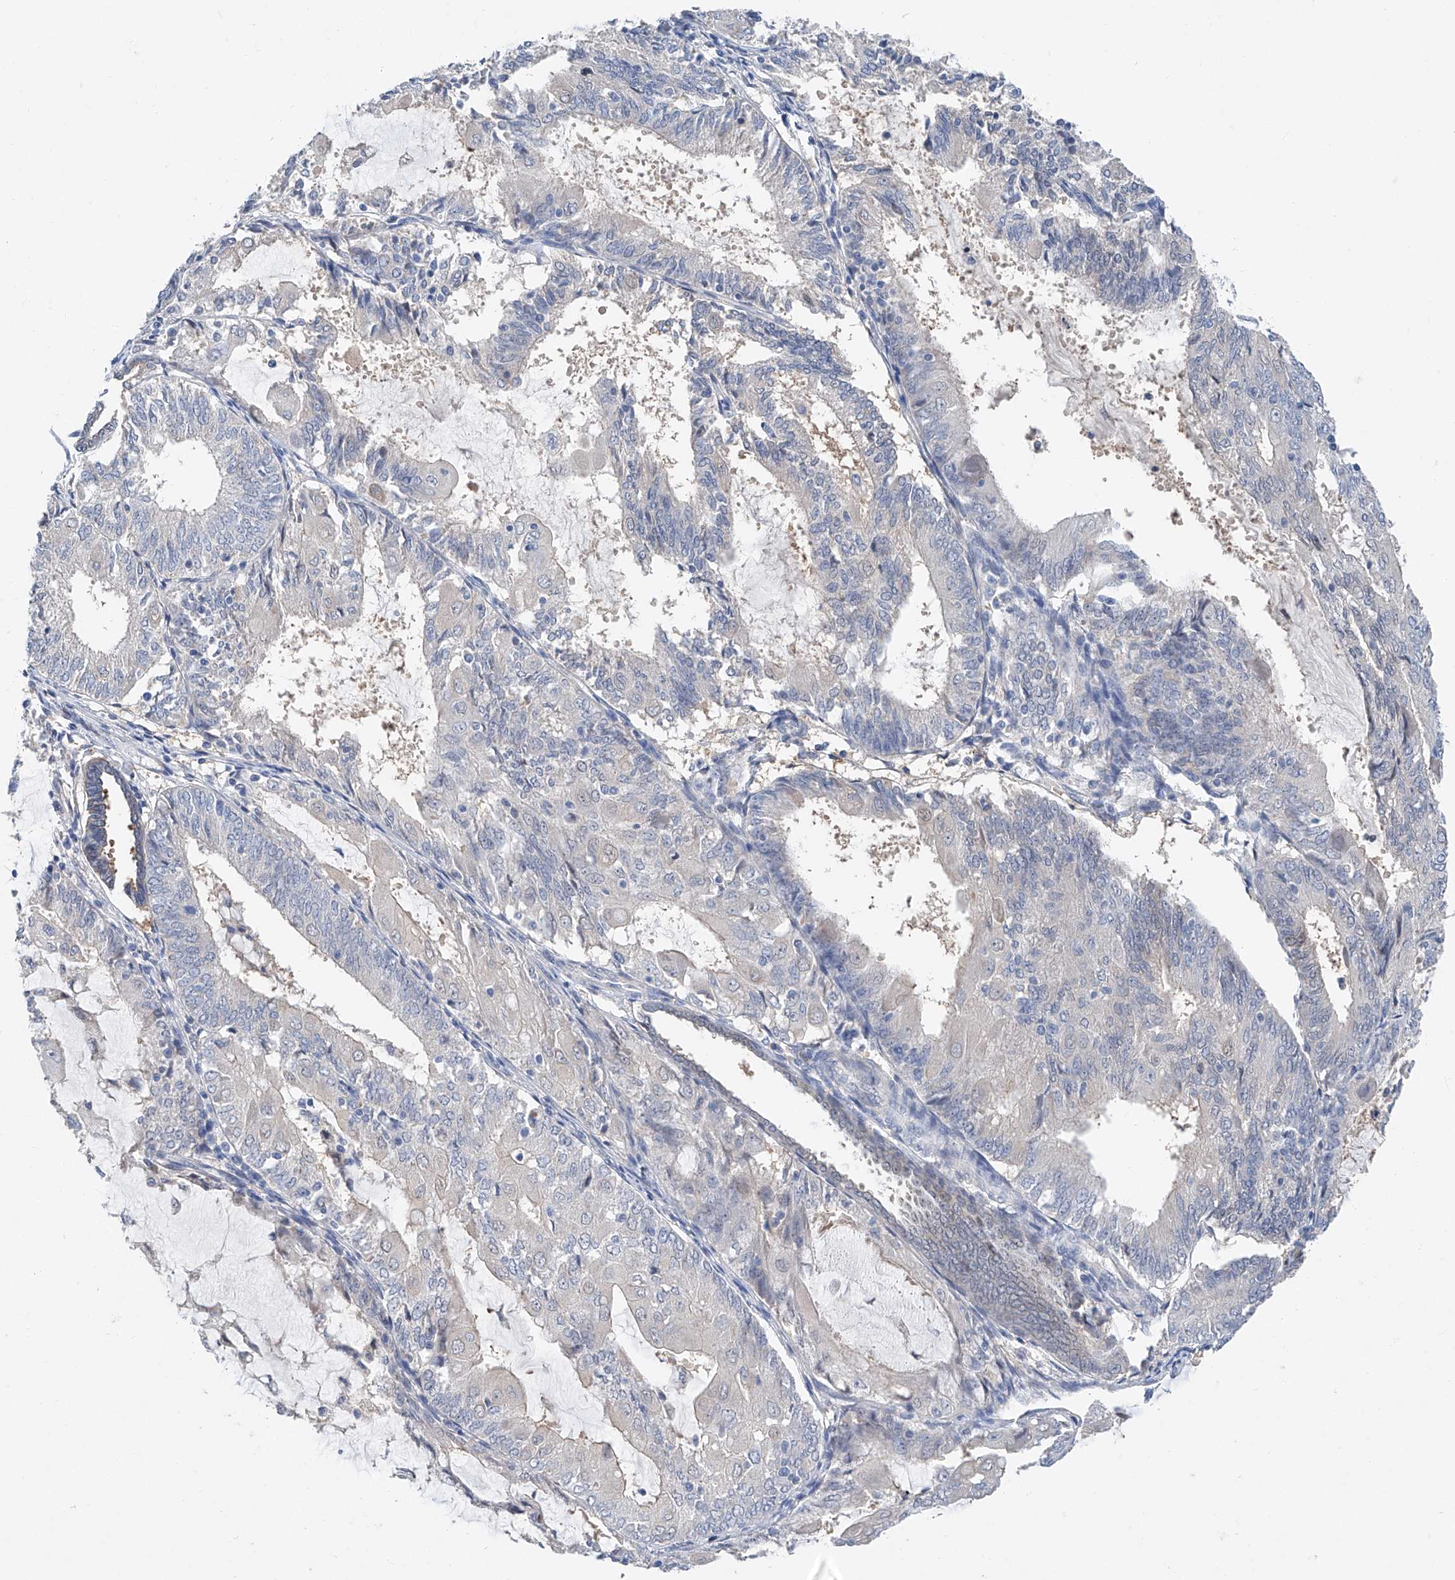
{"staining": {"intensity": "negative", "quantity": "none", "location": "none"}, "tissue": "endometrial cancer", "cell_type": "Tumor cells", "image_type": "cancer", "snomed": [{"axis": "morphology", "description": "Adenocarcinoma, NOS"}, {"axis": "topography", "description": "Endometrium"}], "caption": "An image of endometrial cancer (adenocarcinoma) stained for a protein reveals no brown staining in tumor cells.", "gene": "FUCA2", "patient": {"sex": "female", "age": 81}}